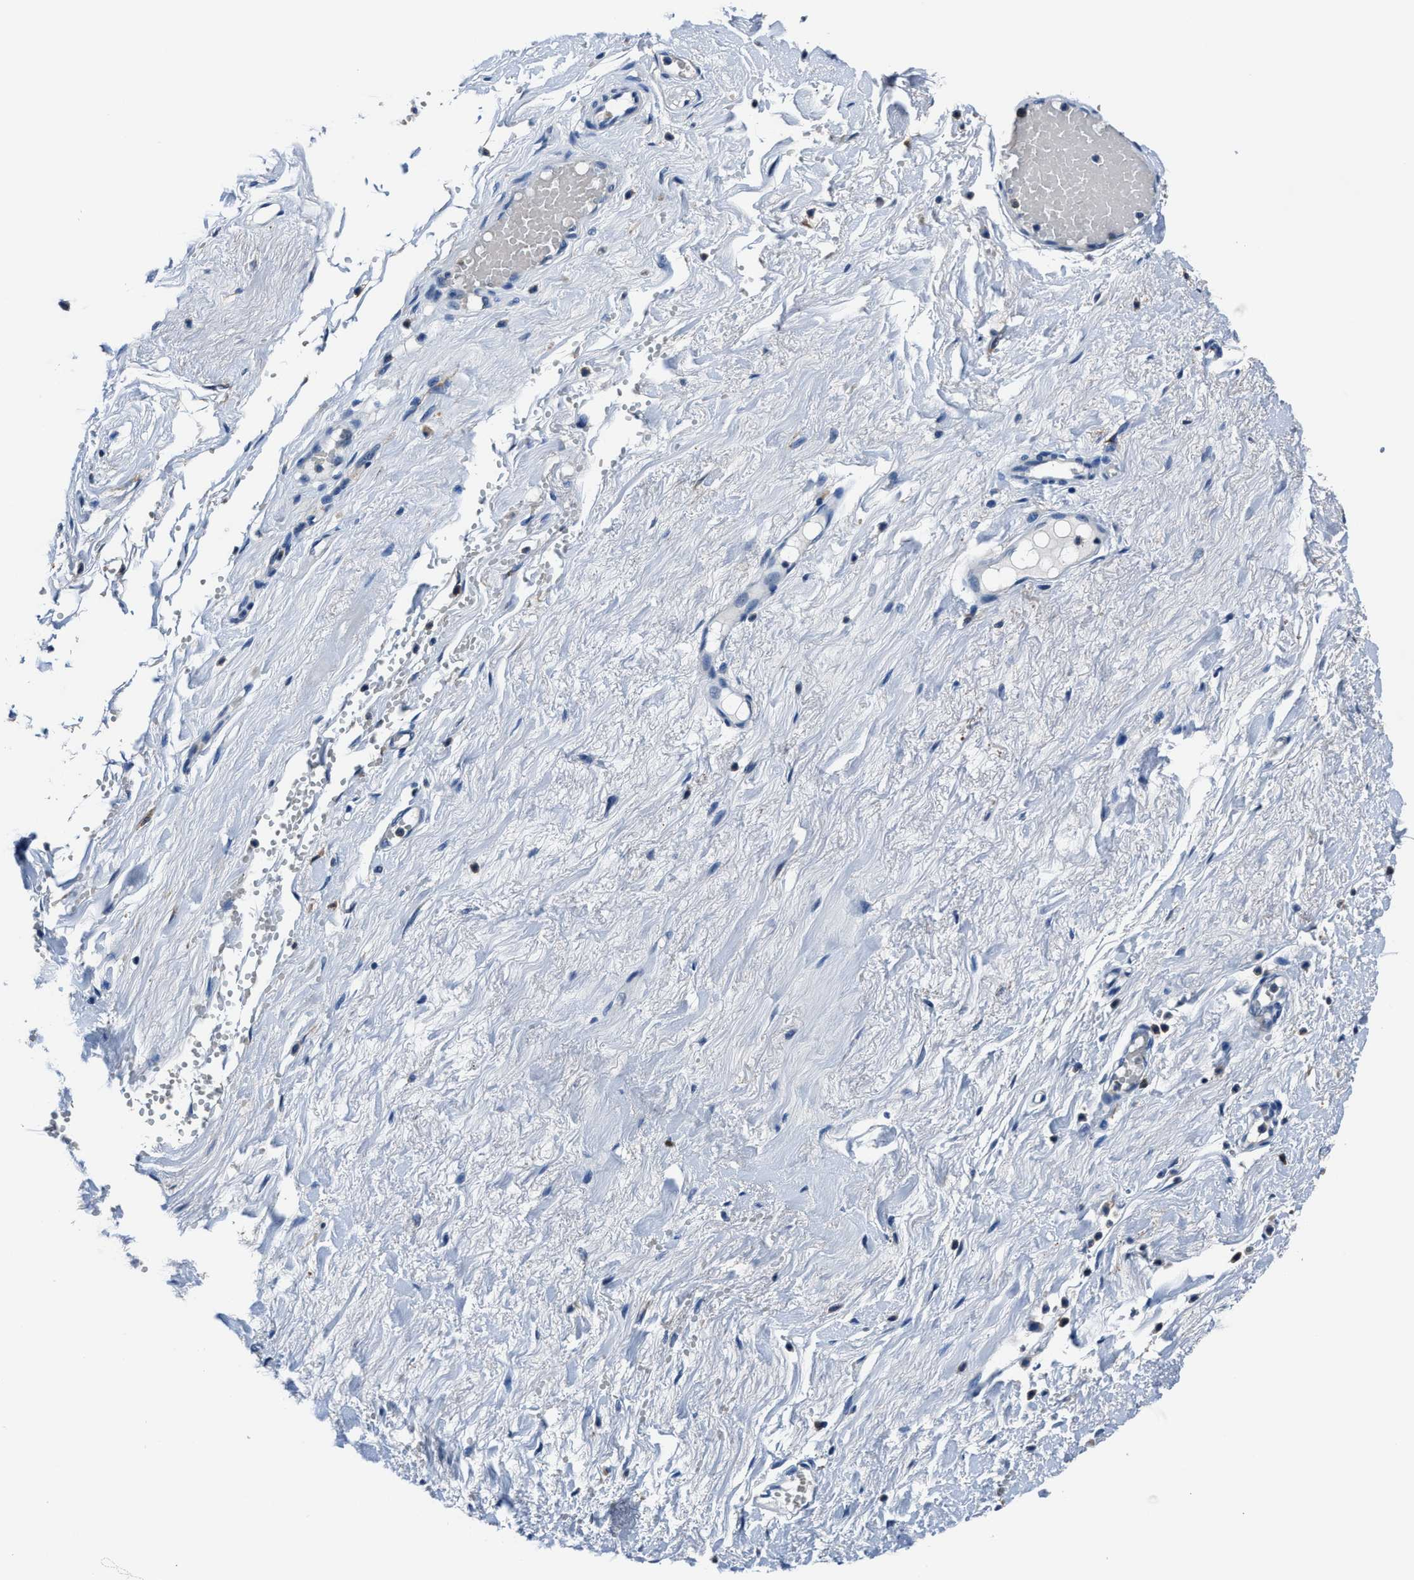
{"staining": {"intensity": "strong", "quantity": "25%-75%", "location": "cytoplasmic/membranous"}, "tissue": "adipose tissue", "cell_type": "Adipocytes", "image_type": "normal", "snomed": [{"axis": "morphology", "description": "Normal tissue, NOS"}, {"axis": "topography", "description": "Soft tissue"}], "caption": "Immunohistochemical staining of benign adipose tissue exhibits strong cytoplasmic/membranous protein expression in about 25%-75% of adipocytes. The staining was performed using DAB (3,3'-diaminobenzidine), with brown indicating positive protein expression. Nuclei are stained blue with hematoxylin.", "gene": "FTL", "patient": {"sex": "male", "age": 72}}